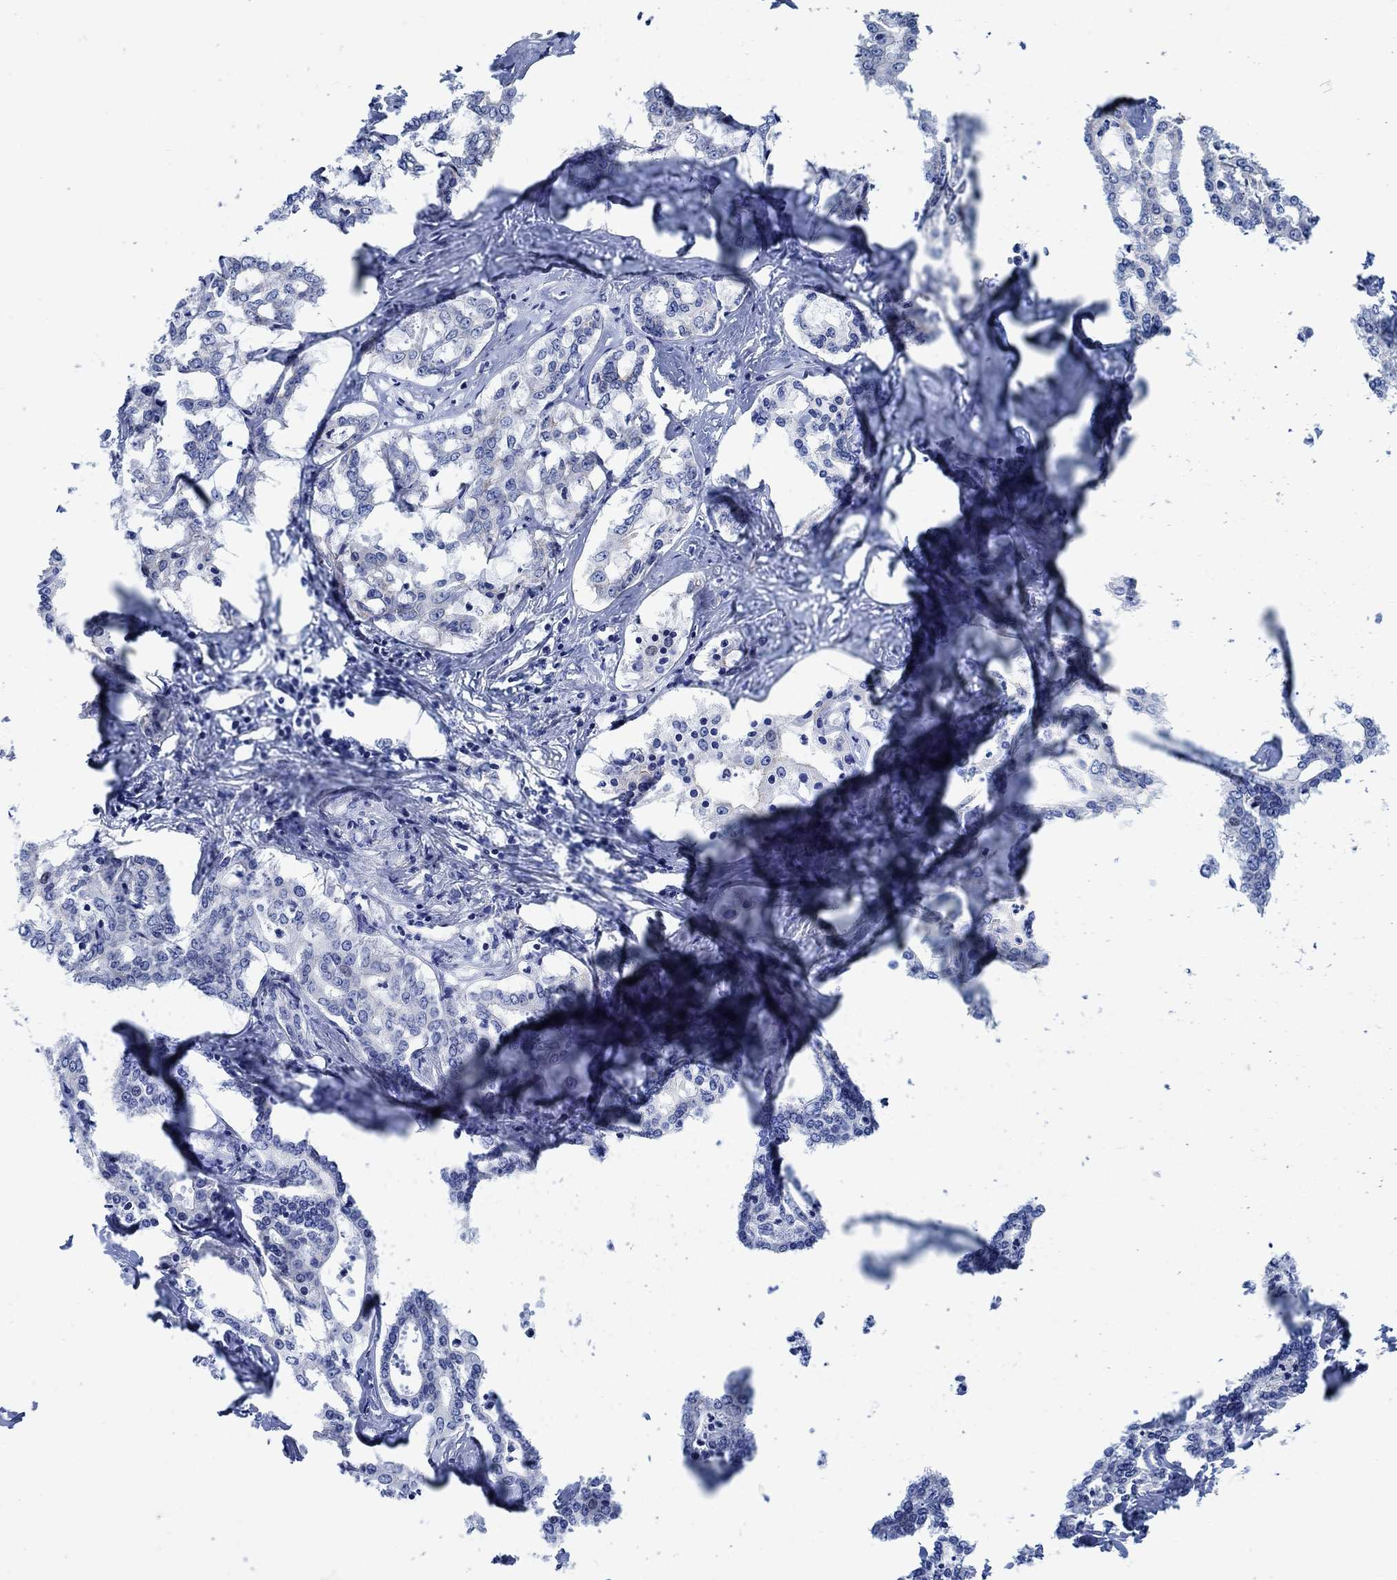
{"staining": {"intensity": "strong", "quantity": "<25%", "location": "cytoplasmic/membranous"}, "tissue": "liver cancer", "cell_type": "Tumor cells", "image_type": "cancer", "snomed": [{"axis": "morphology", "description": "Cholangiocarcinoma"}, {"axis": "topography", "description": "Liver"}], "caption": "Protein staining of cholangiocarcinoma (liver) tissue exhibits strong cytoplasmic/membranous staining in about <25% of tumor cells.", "gene": "TMEM198", "patient": {"sex": "female", "age": 47}}